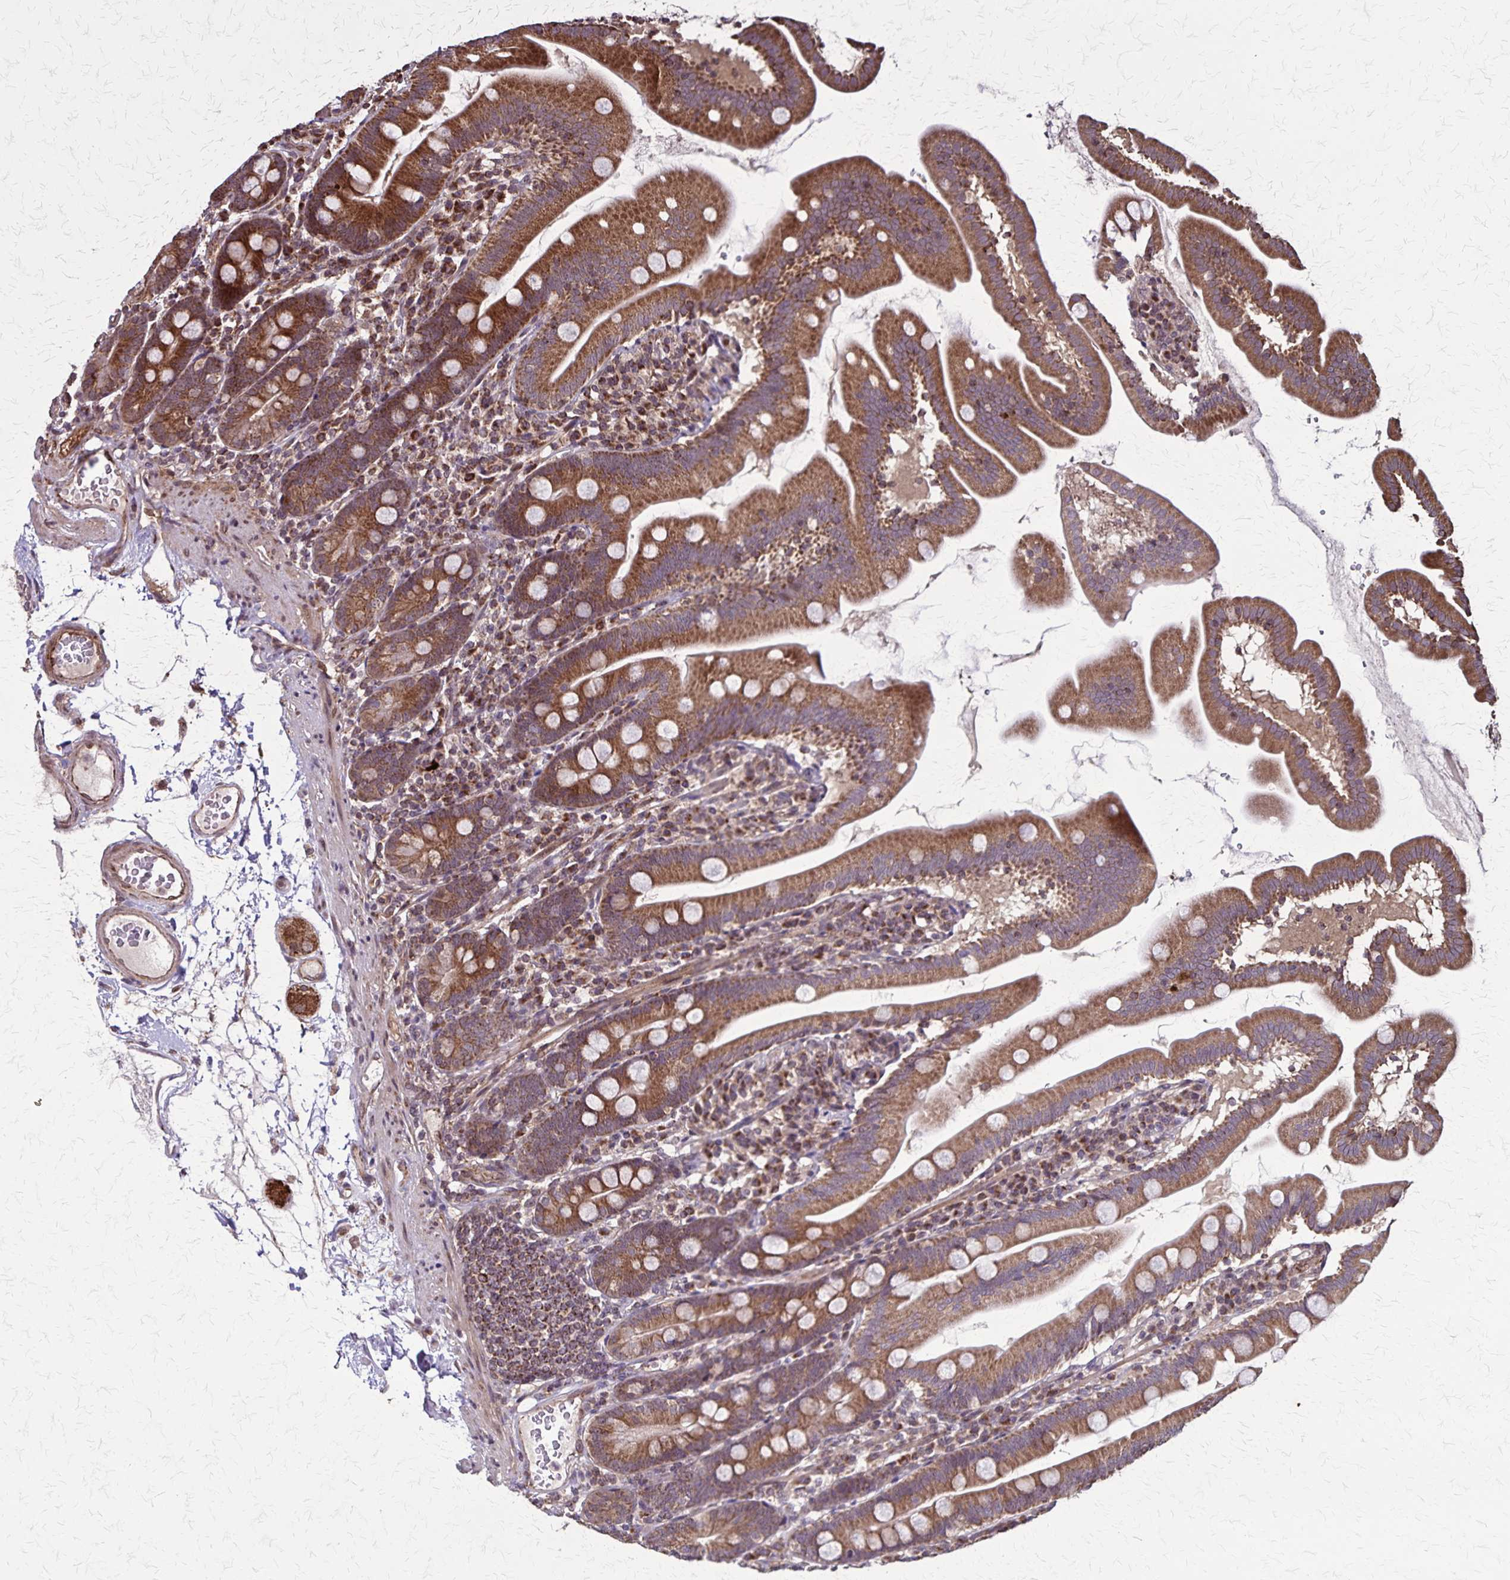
{"staining": {"intensity": "strong", "quantity": ">75%", "location": "cytoplasmic/membranous"}, "tissue": "duodenum", "cell_type": "Glandular cells", "image_type": "normal", "snomed": [{"axis": "morphology", "description": "Normal tissue, NOS"}, {"axis": "topography", "description": "Duodenum"}], "caption": "High-magnification brightfield microscopy of normal duodenum stained with DAB (brown) and counterstained with hematoxylin (blue). glandular cells exhibit strong cytoplasmic/membranous positivity is present in approximately>75% of cells.", "gene": "NFS1", "patient": {"sex": "female", "age": 67}}